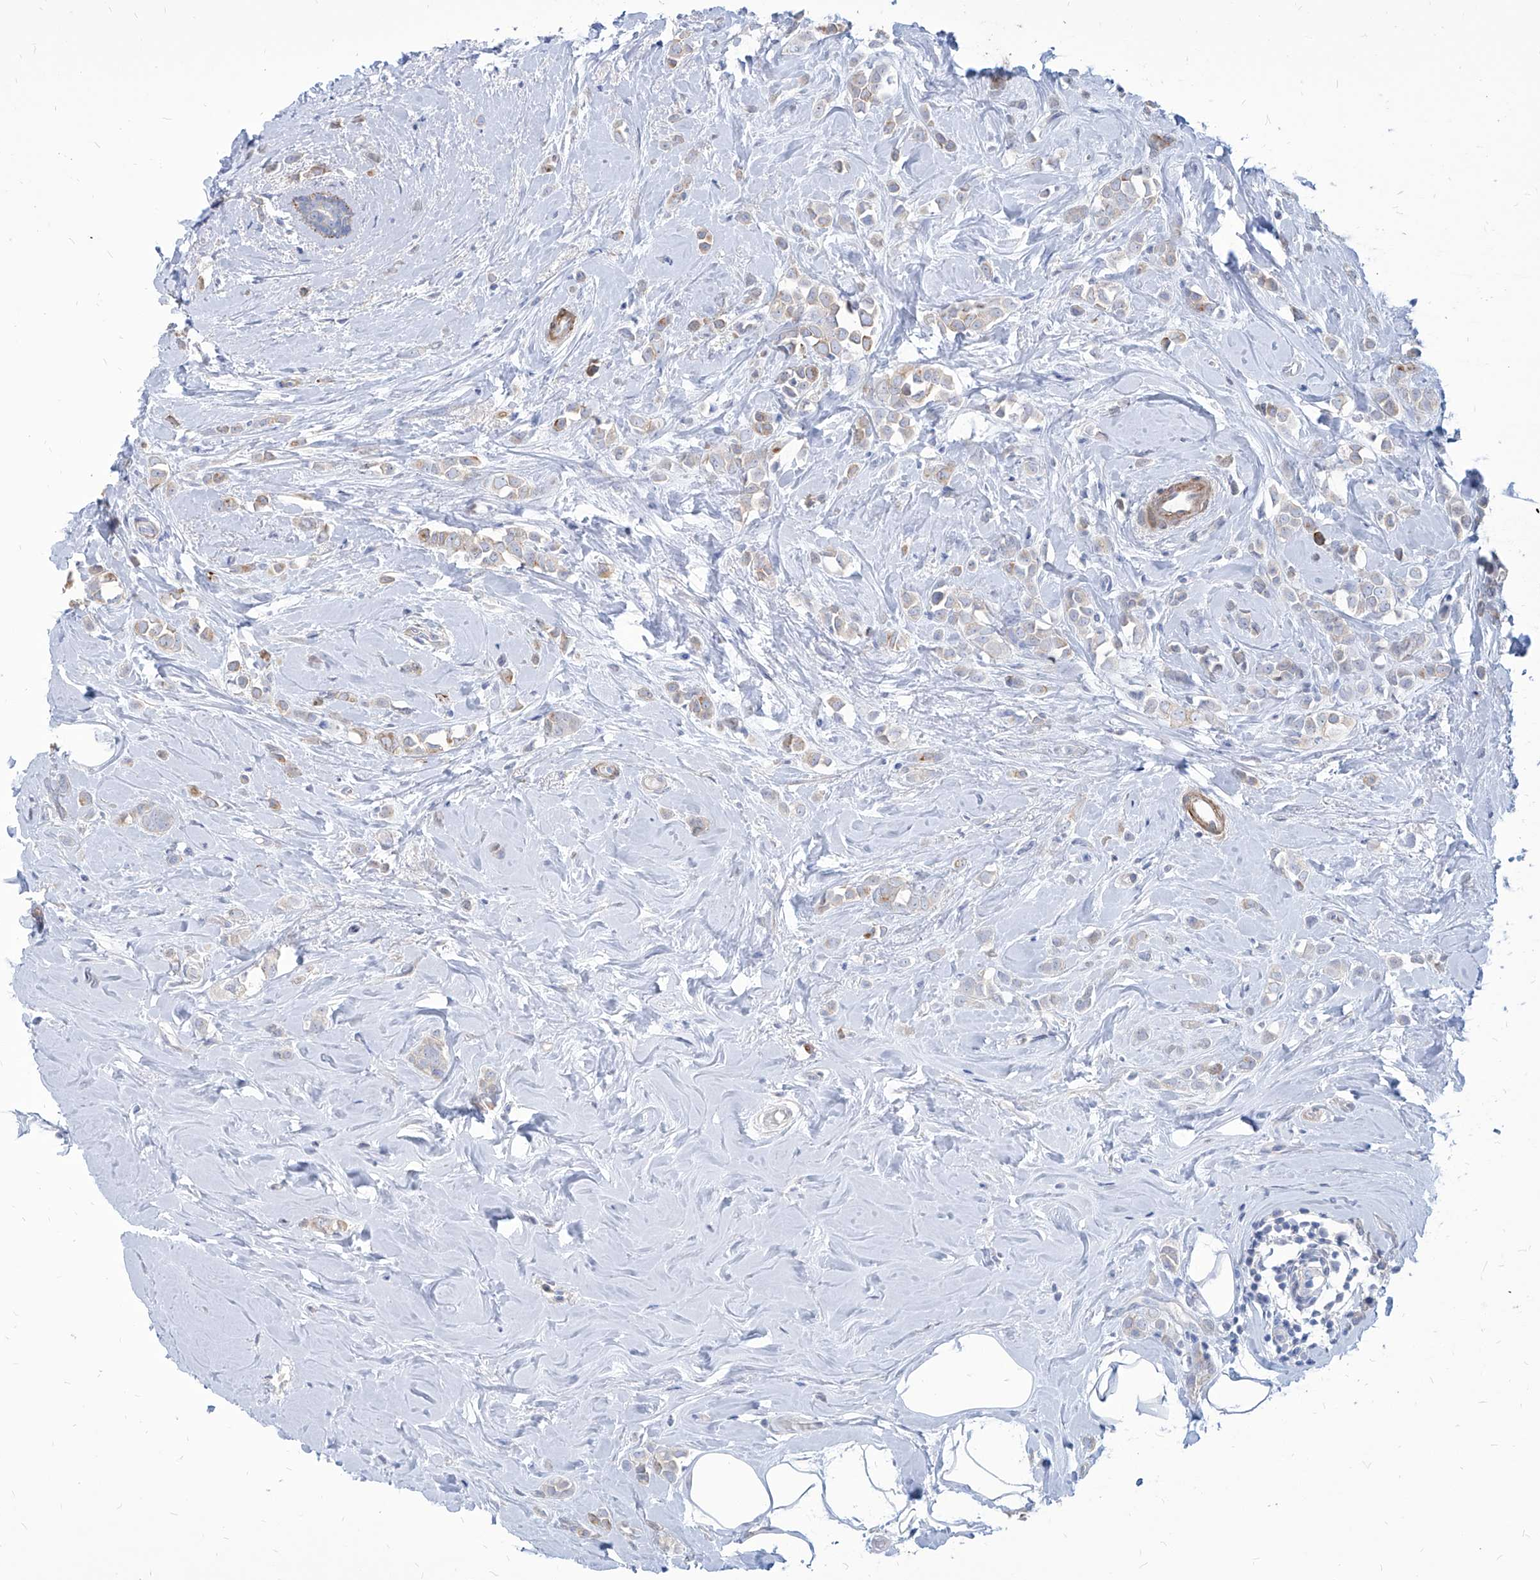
{"staining": {"intensity": "weak", "quantity": "<25%", "location": "cytoplasmic/membranous"}, "tissue": "breast cancer", "cell_type": "Tumor cells", "image_type": "cancer", "snomed": [{"axis": "morphology", "description": "Lobular carcinoma"}, {"axis": "topography", "description": "Breast"}], "caption": "The photomicrograph reveals no significant positivity in tumor cells of breast cancer.", "gene": "FAM83B", "patient": {"sex": "female", "age": 47}}